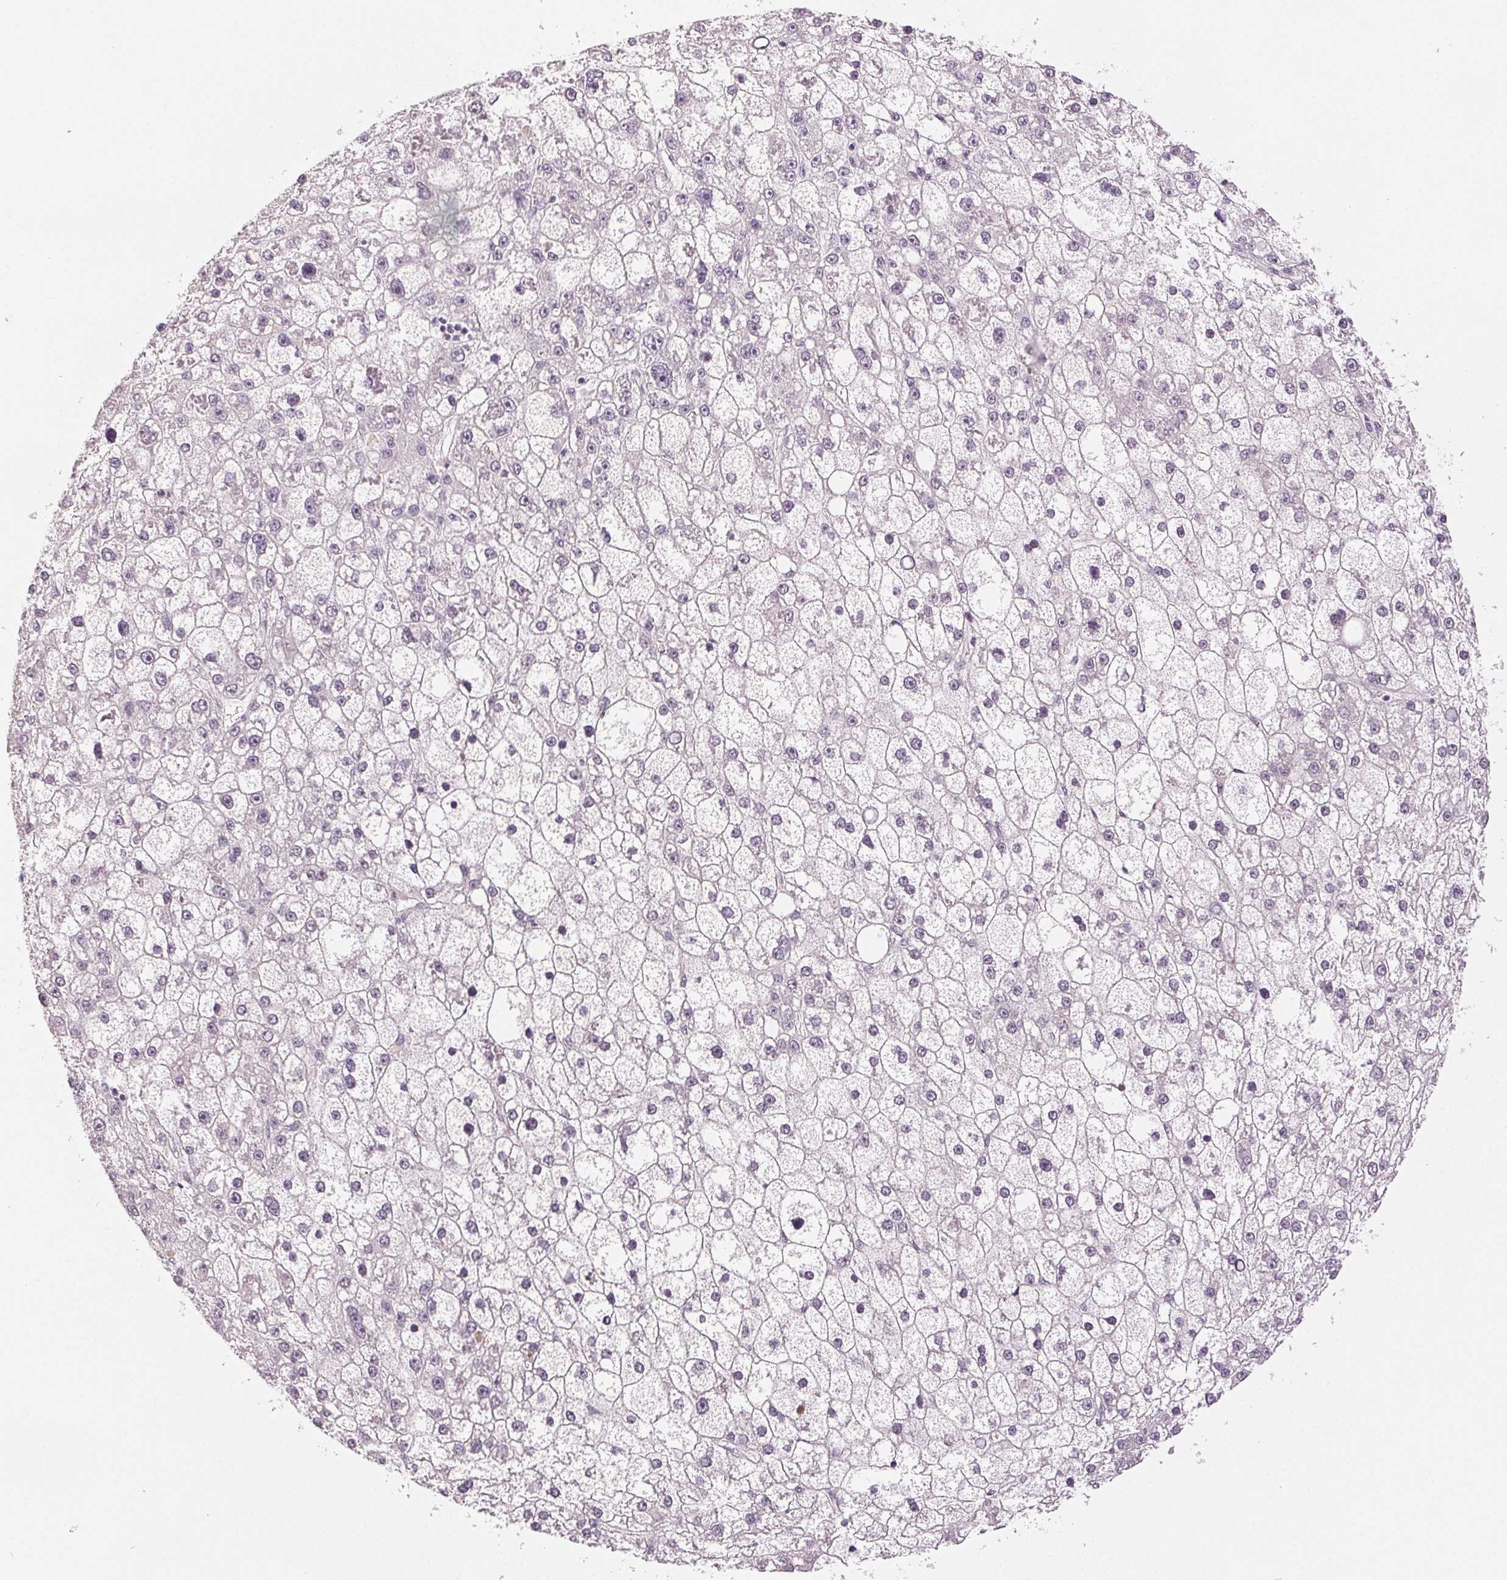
{"staining": {"intensity": "negative", "quantity": "none", "location": "none"}, "tissue": "liver cancer", "cell_type": "Tumor cells", "image_type": "cancer", "snomed": [{"axis": "morphology", "description": "Carcinoma, Hepatocellular, NOS"}, {"axis": "topography", "description": "Liver"}], "caption": "The photomicrograph exhibits no staining of tumor cells in liver cancer (hepatocellular carcinoma).", "gene": "PLCB1", "patient": {"sex": "male", "age": 67}}